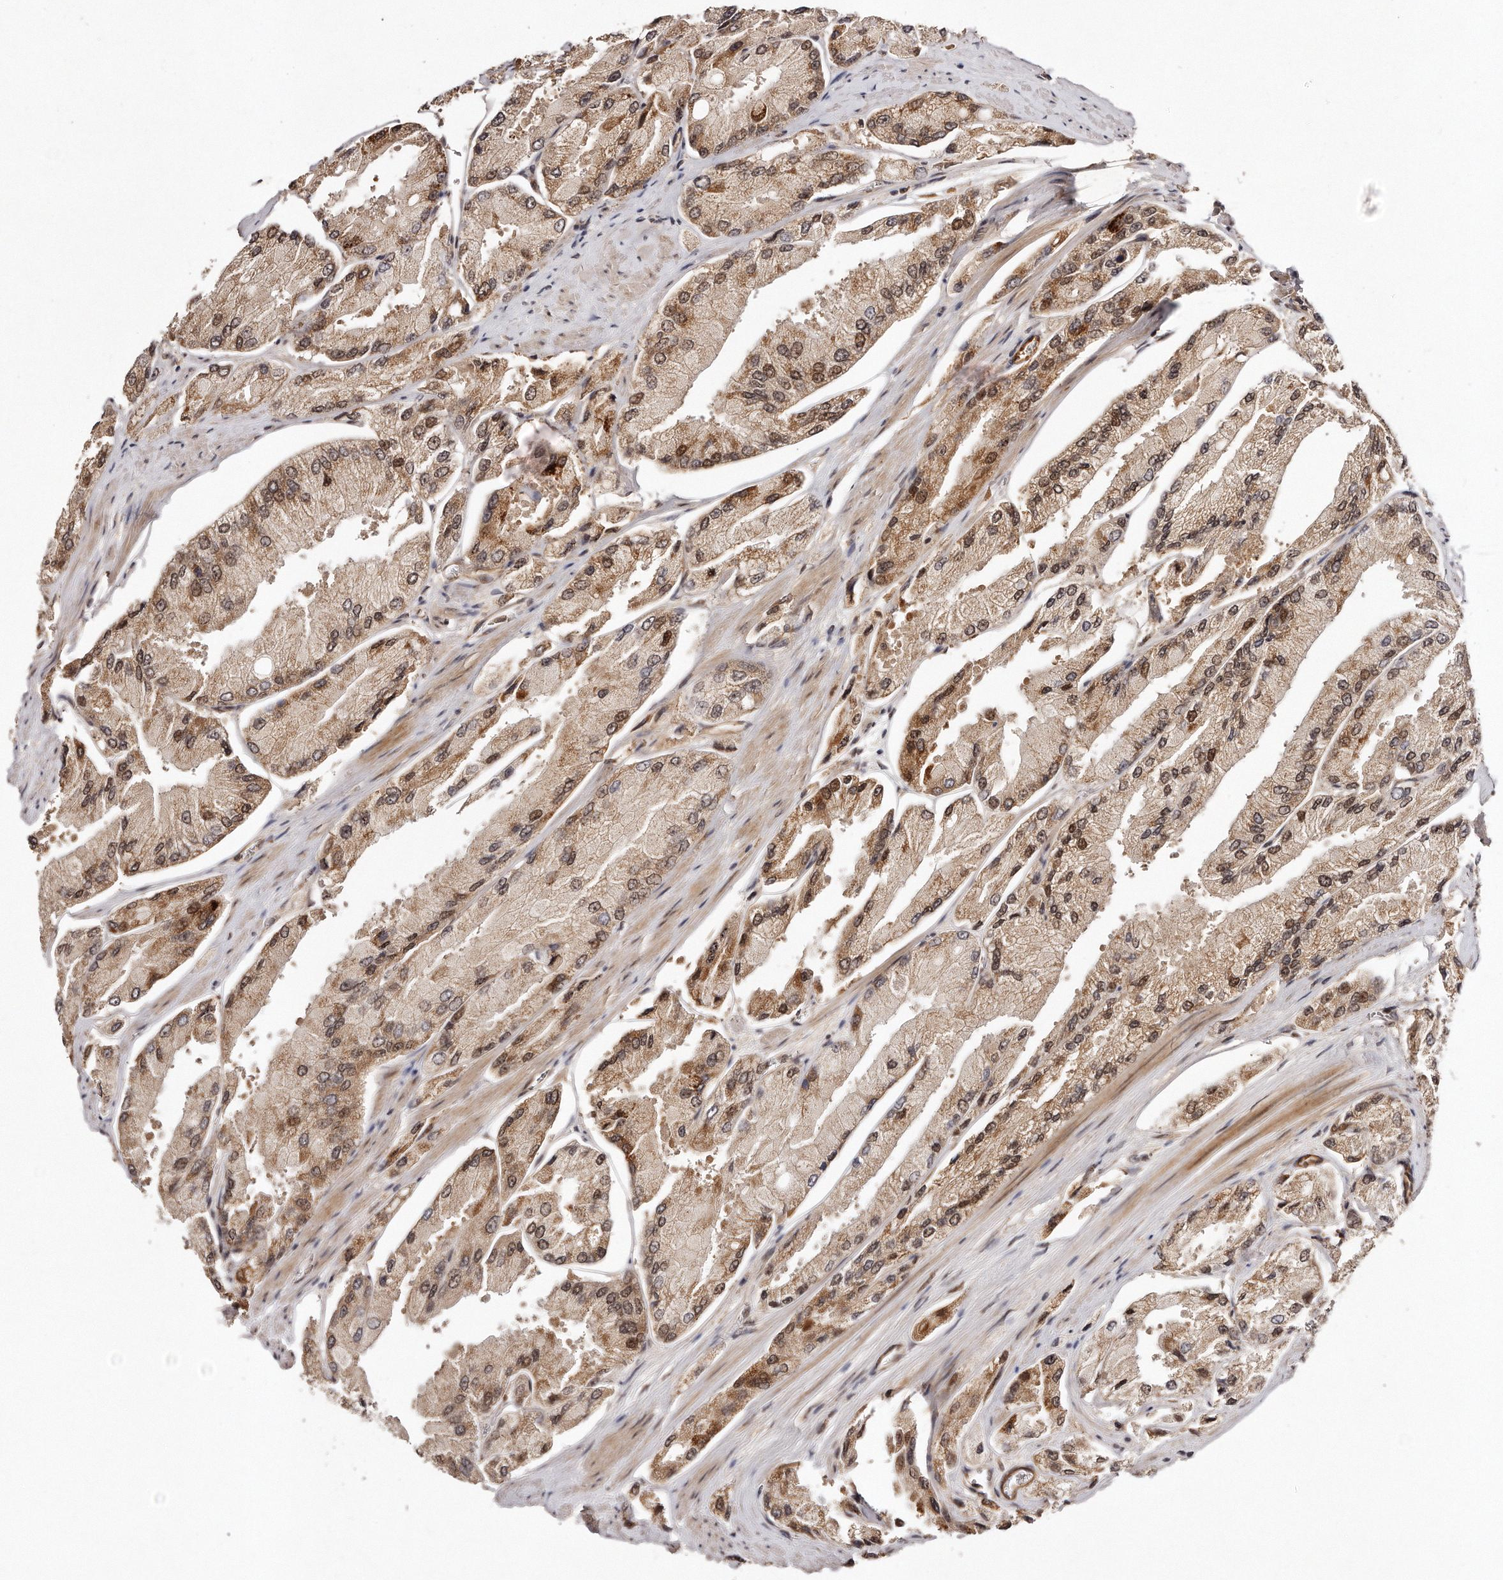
{"staining": {"intensity": "moderate", "quantity": ">75%", "location": "cytoplasmic/membranous,nuclear"}, "tissue": "prostate cancer", "cell_type": "Tumor cells", "image_type": "cancer", "snomed": [{"axis": "morphology", "description": "Adenocarcinoma, High grade"}, {"axis": "topography", "description": "Prostate"}], "caption": "Immunohistochemistry (DAB) staining of human high-grade adenocarcinoma (prostate) exhibits moderate cytoplasmic/membranous and nuclear protein positivity in about >75% of tumor cells.", "gene": "SOX4", "patient": {"sex": "male", "age": 58}}